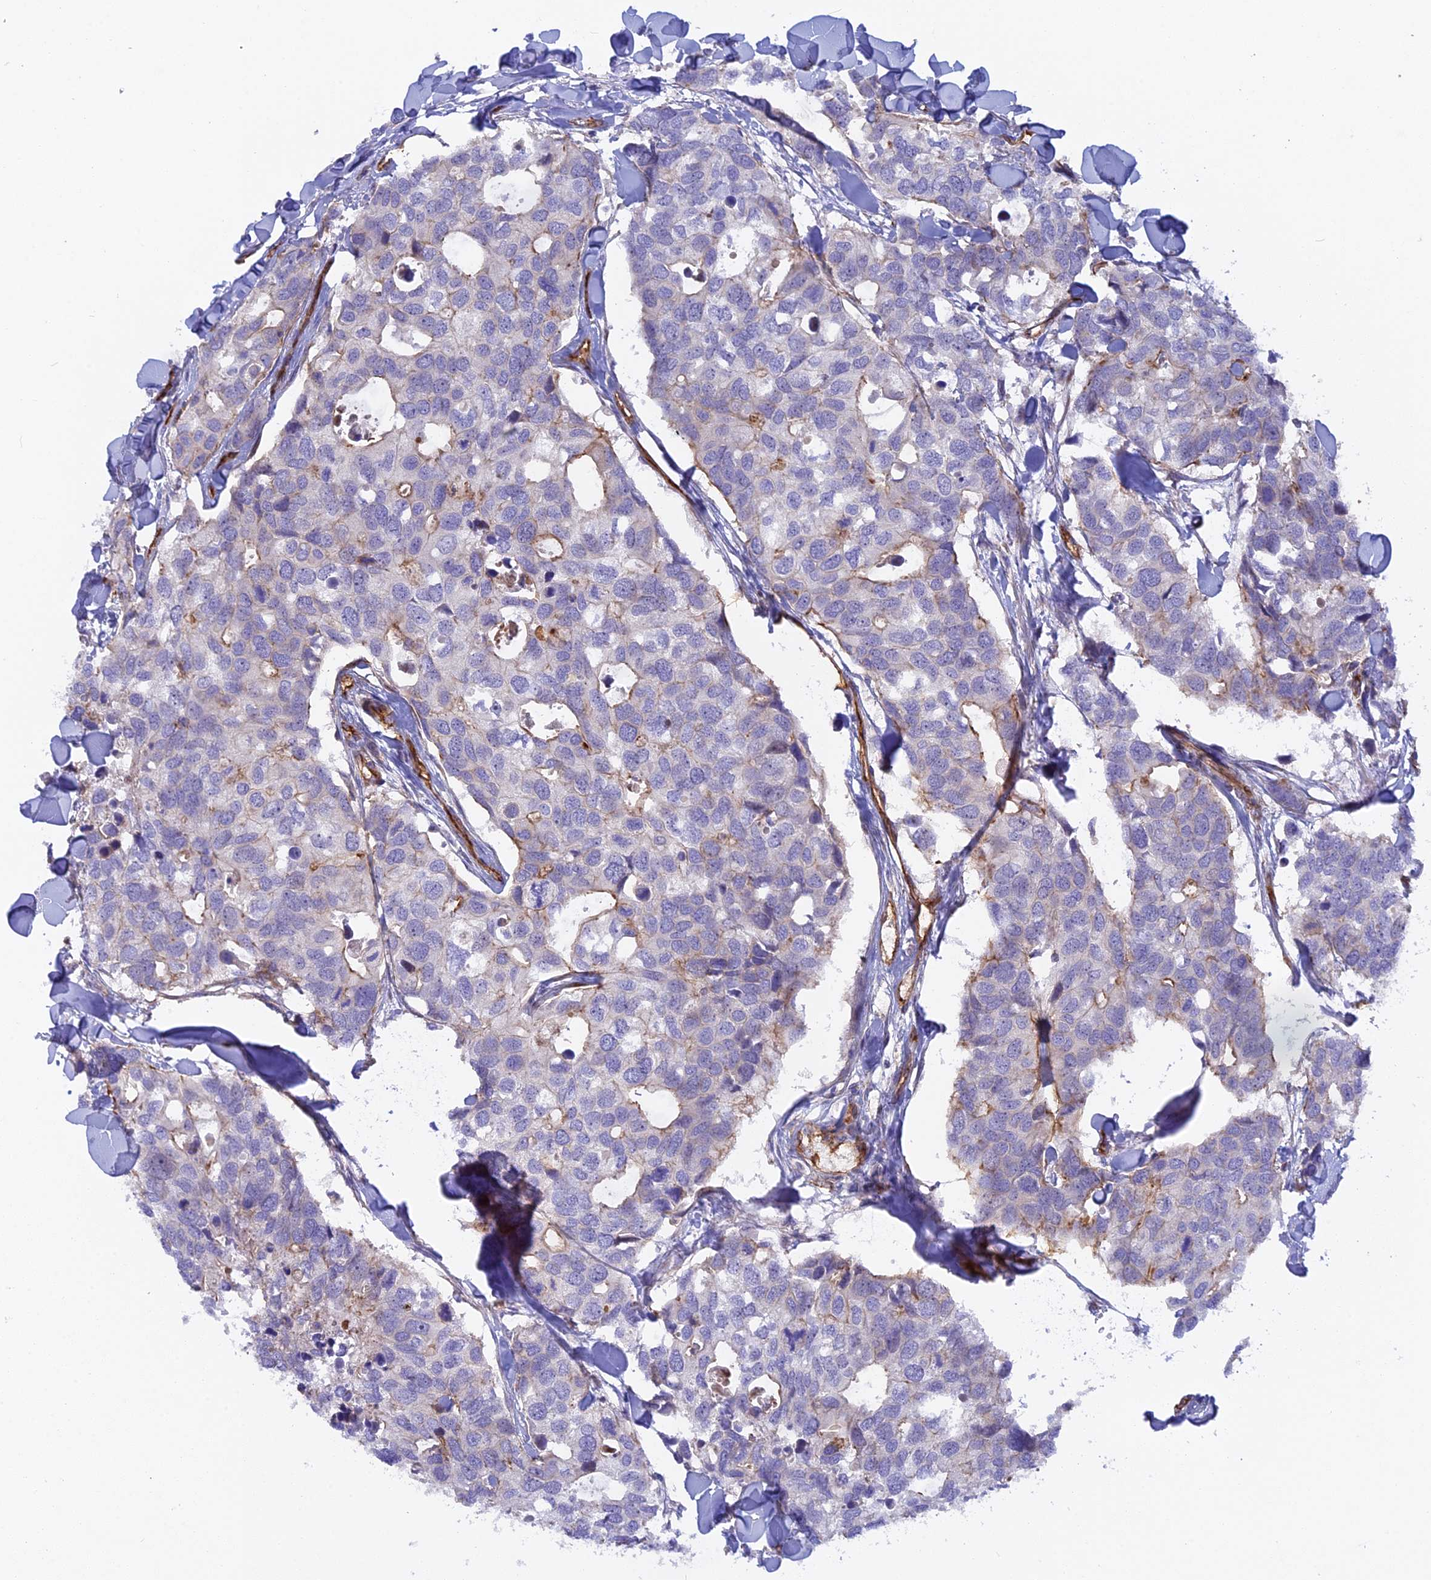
{"staining": {"intensity": "moderate", "quantity": "<25%", "location": "cytoplasmic/membranous"}, "tissue": "breast cancer", "cell_type": "Tumor cells", "image_type": "cancer", "snomed": [{"axis": "morphology", "description": "Duct carcinoma"}, {"axis": "topography", "description": "Breast"}], "caption": "Breast cancer was stained to show a protein in brown. There is low levels of moderate cytoplasmic/membranous expression in about <25% of tumor cells. (Stains: DAB (3,3'-diaminobenzidine) in brown, nuclei in blue, Microscopy: brightfield microscopy at high magnification).", "gene": "CNBD2", "patient": {"sex": "female", "age": 83}}